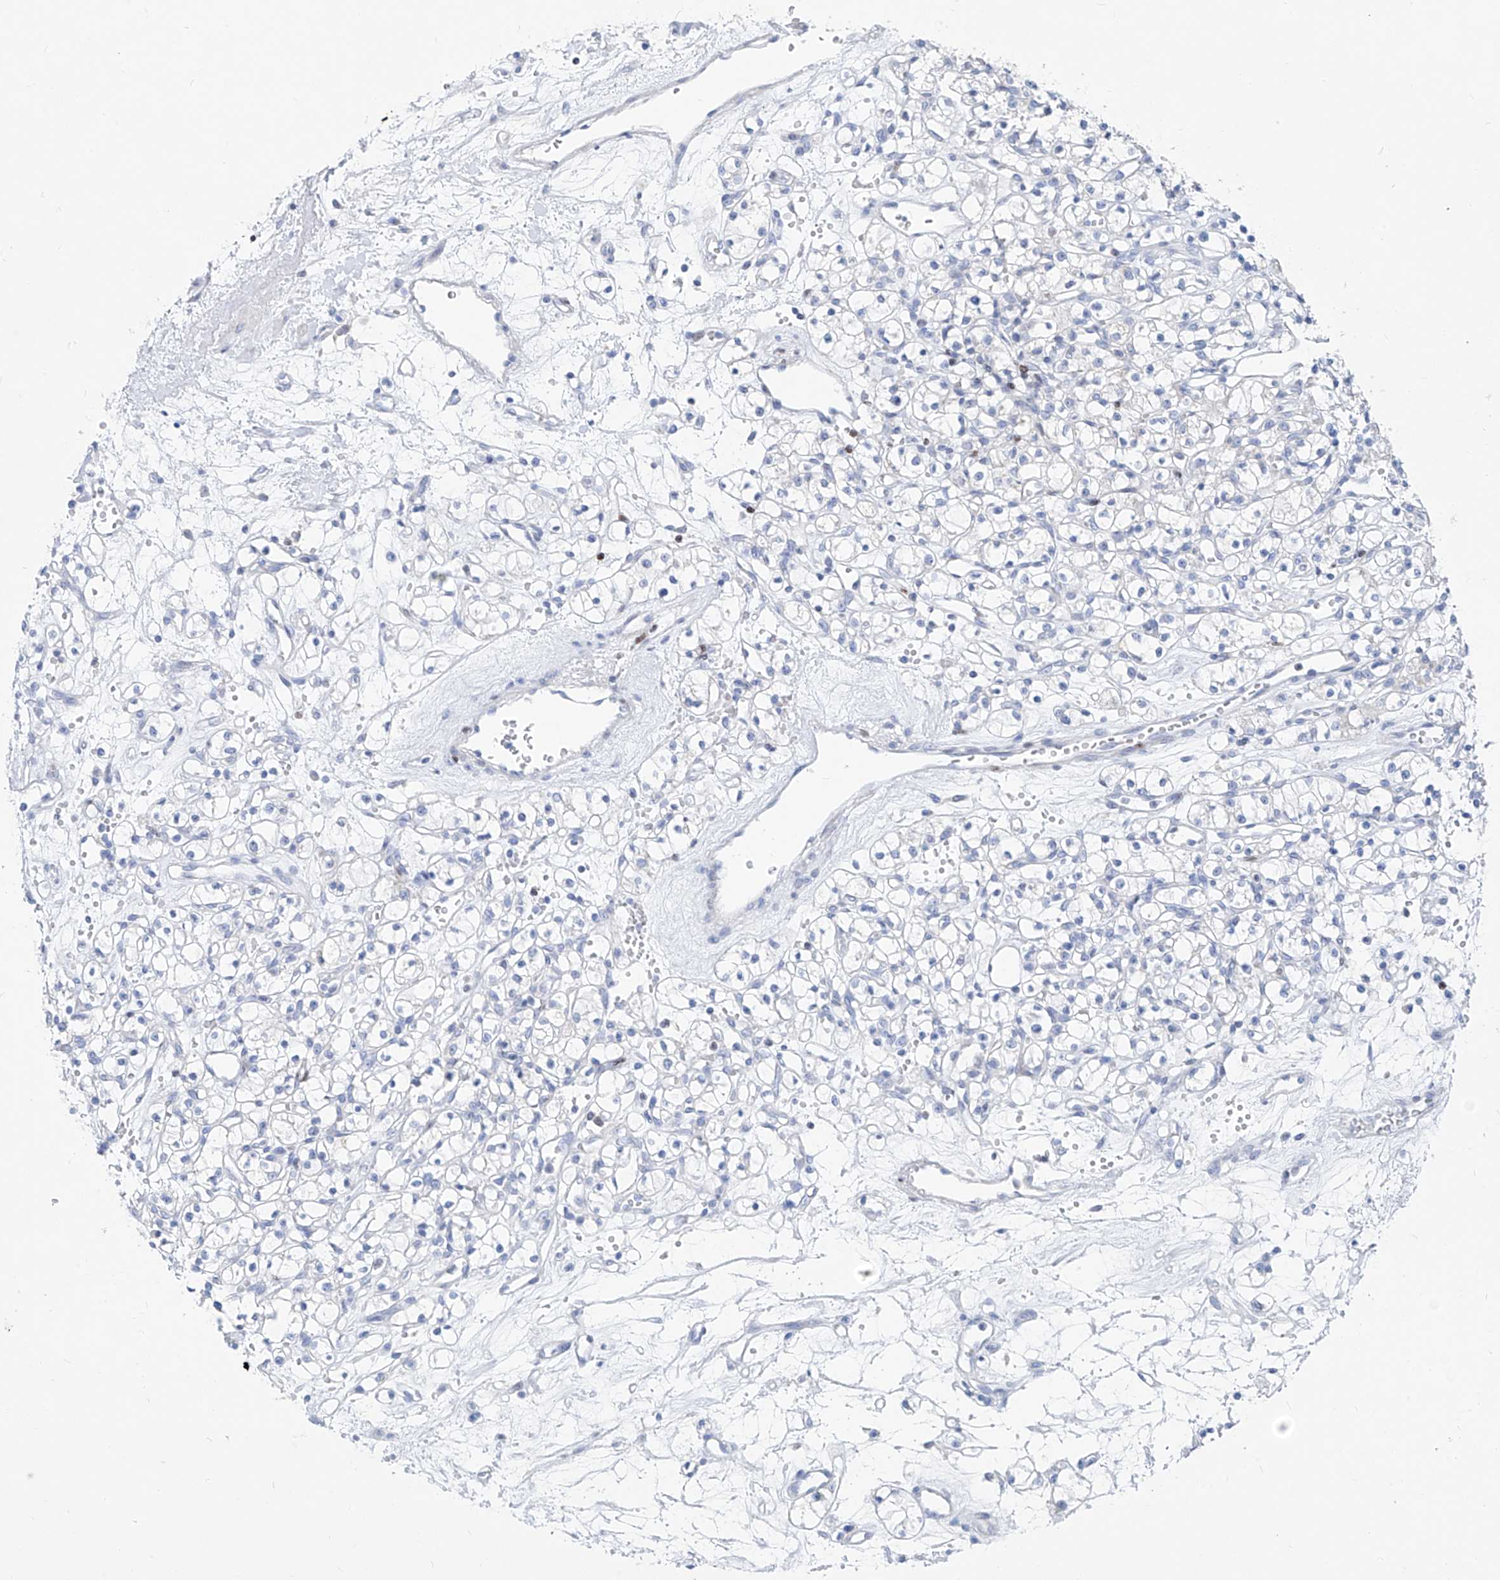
{"staining": {"intensity": "negative", "quantity": "none", "location": "none"}, "tissue": "renal cancer", "cell_type": "Tumor cells", "image_type": "cancer", "snomed": [{"axis": "morphology", "description": "Adenocarcinoma, NOS"}, {"axis": "topography", "description": "Kidney"}], "caption": "This is a histopathology image of immunohistochemistry staining of renal cancer (adenocarcinoma), which shows no positivity in tumor cells. (Stains: DAB (3,3'-diaminobenzidine) immunohistochemistry with hematoxylin counter stain, Microscopy: brightfield microscopy at high magnification).", "gene": "FRS3", "patient": {"sex": "female", "age": 59}}